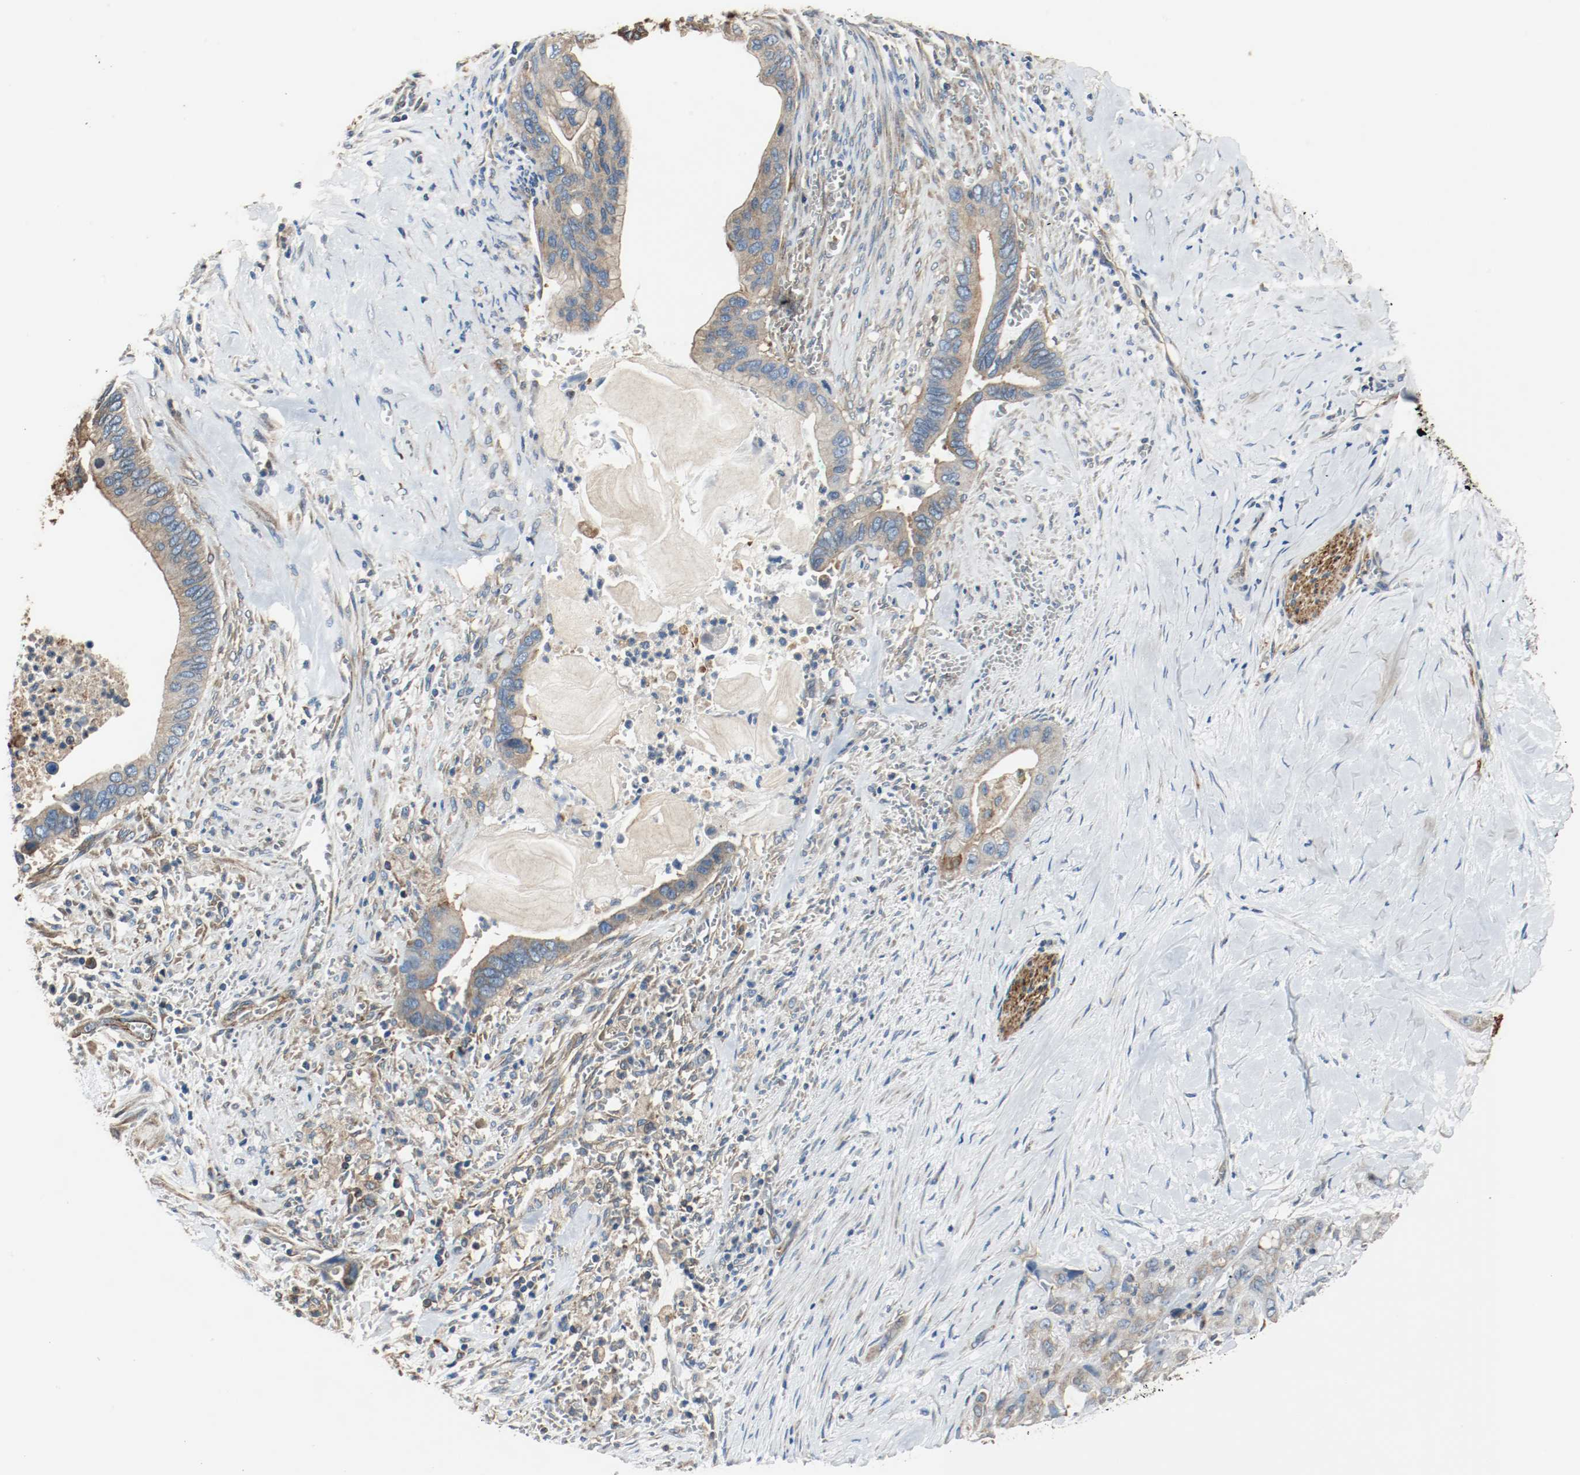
{"staining": {"intensity": "weak", "quantity": ">75%", "location": "cytoplasmic/membranous"}, "tissue": "pancreatic cancer", "cell_type": "Tumor cells", "image_type": "cancer", "snomed": [{"axis": "morphology", "description": "Adenocarcinoma, NOS"}, {"axis": "topography", "description": "Pancreas"}], "caption": "Weak cytoplasmic/membranous protein expression is appreciated in about >75% of tumor cells in pancreatic adenocarcinoma. (DAB IHC with brightfield microscopy, high magnification).", "gene": "TUBA3D", "patient": {"sex": "male", "age": 59}}